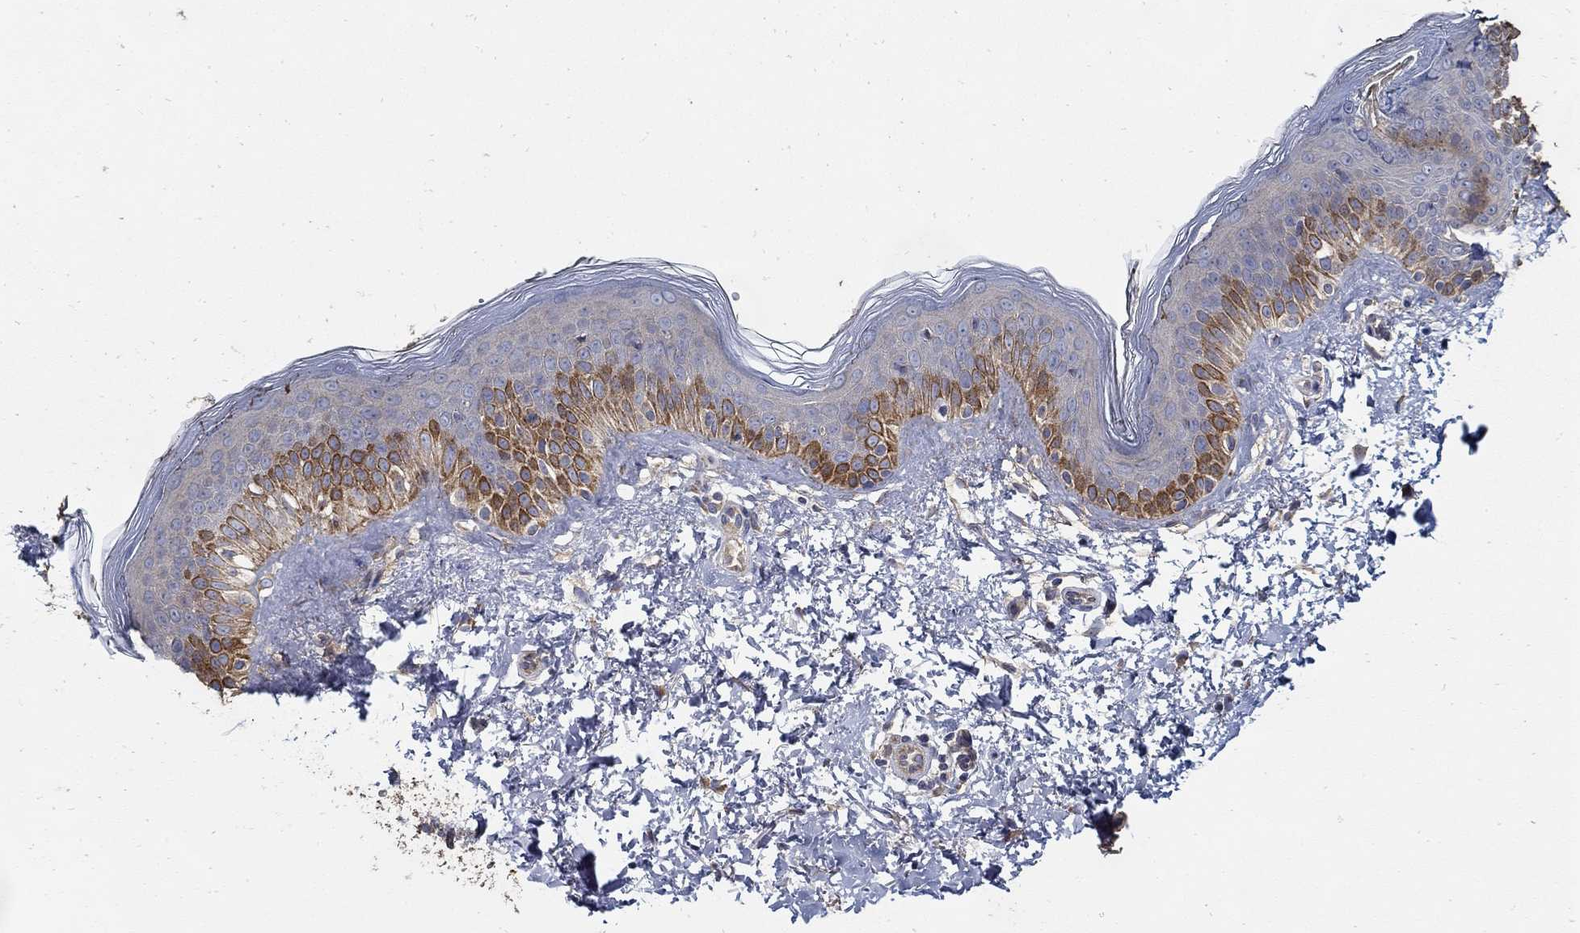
{"staining": {"intensity": "moderate", "quantity": "25%-75%", "location": "cytoplasmic/membranous"}, "tissue": "skin cancer", "cell_type": "Tumor cells", "image_type": "cancer", "snomed": [{"axis": "morphology", "description": "Normal tissue, NOS"}, {"axis": "morphology", "description": "Basal cell carcinoma"}, {"axis": "topography", "description": "Skin"}], "caption": "Immunohistochemistry of human skin cancer exhibits medium levels of moderate cytoplasmic/membranous staining in approximately 25%-75% of tumor cells.", "gene": "EMILIN3", "patient": {"sex": "male", "age": 46}}